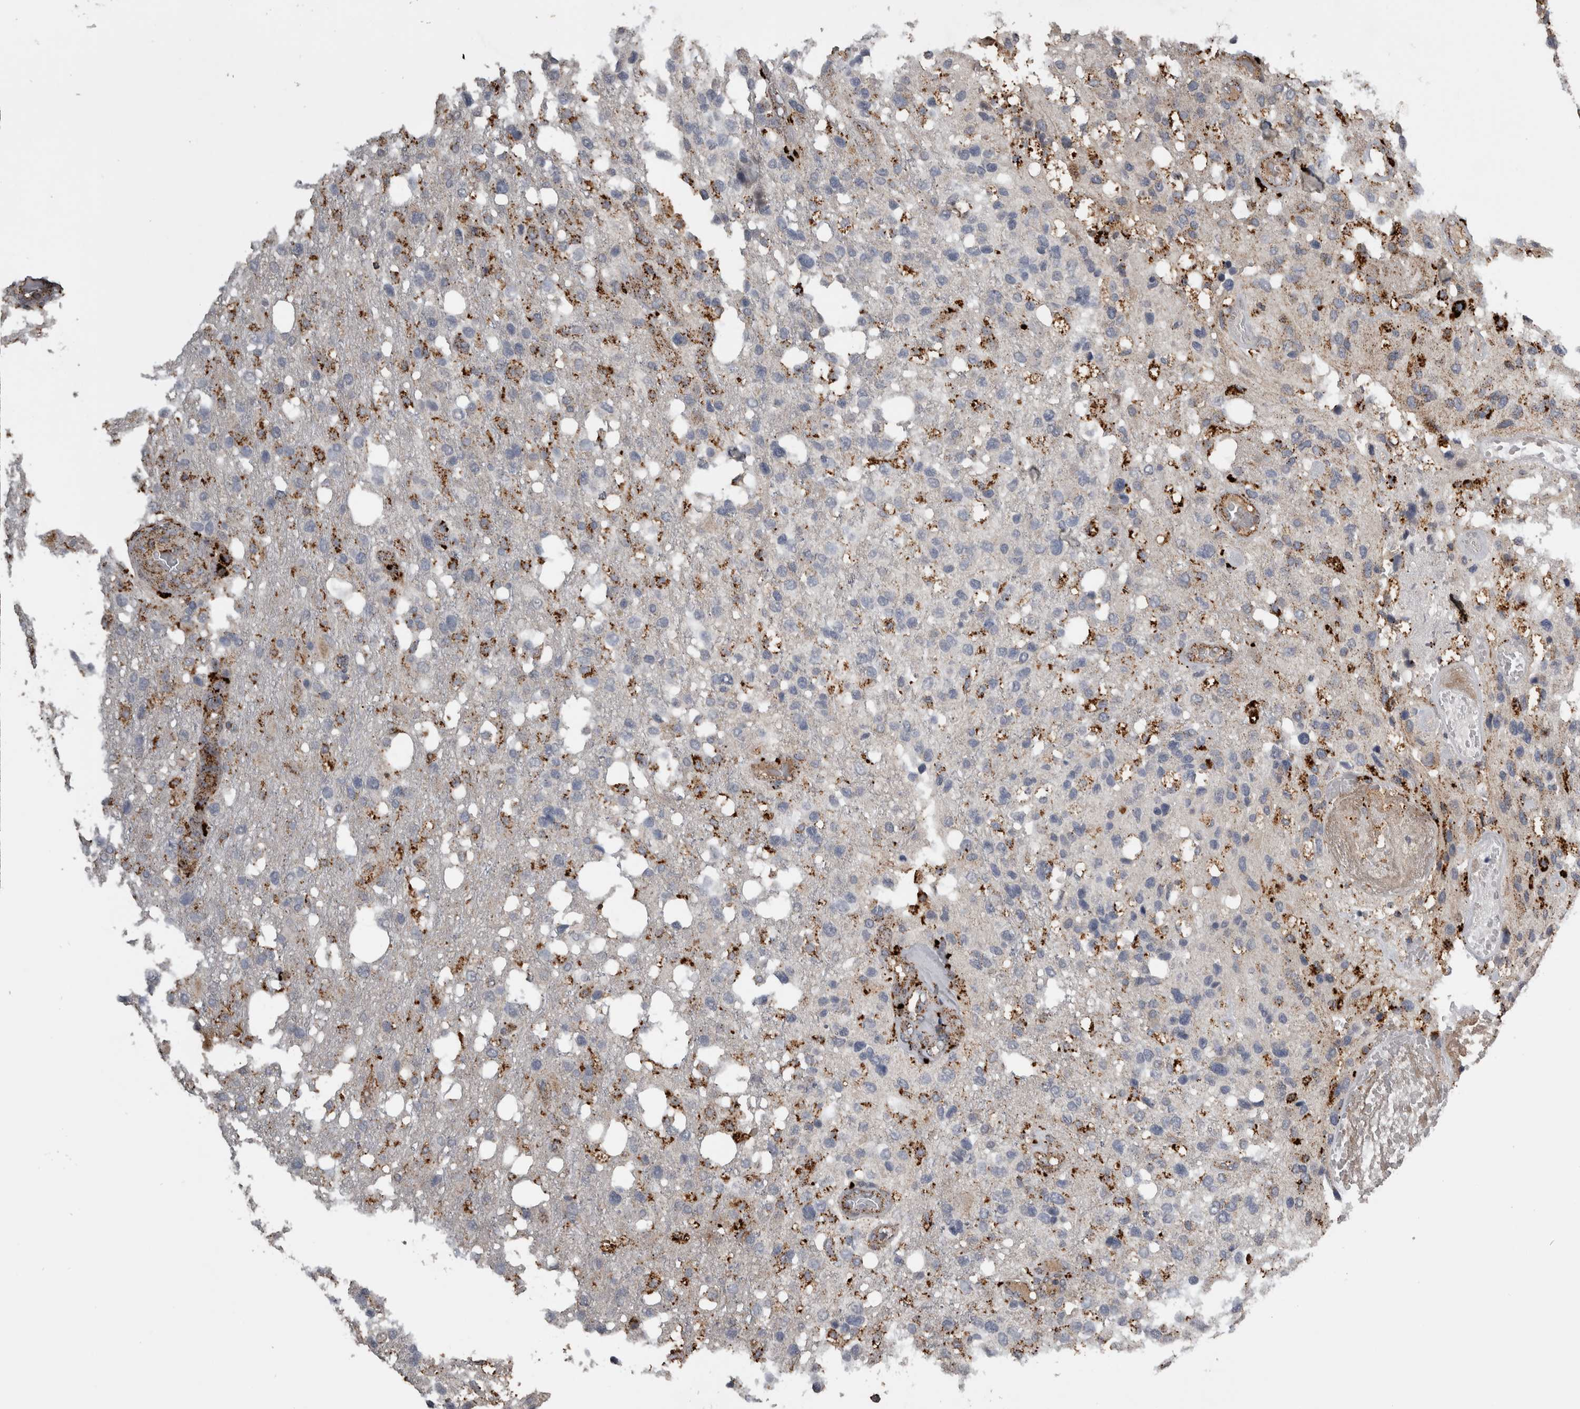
{"staining": {"intensity": "negative", "quantity": "none", "location": "none"}, "tissue": "glioma", "cell_type": "Tumor cells", "image_type": "cancer", "snomed": [{"axis": "morphology", "description": "Glioma, malignant, High grade"}, {"axis": "topography", "description": "Brain"}], "caption": "High magnification brightfield microscopy of malignant glioma (high-grade) stained with DAB (brown) and counterstained with hematoxylin (blue): tumor cells show no significant staining.", "gene": "CTSZ", "patient": {"sex": "female", "age": 58}}